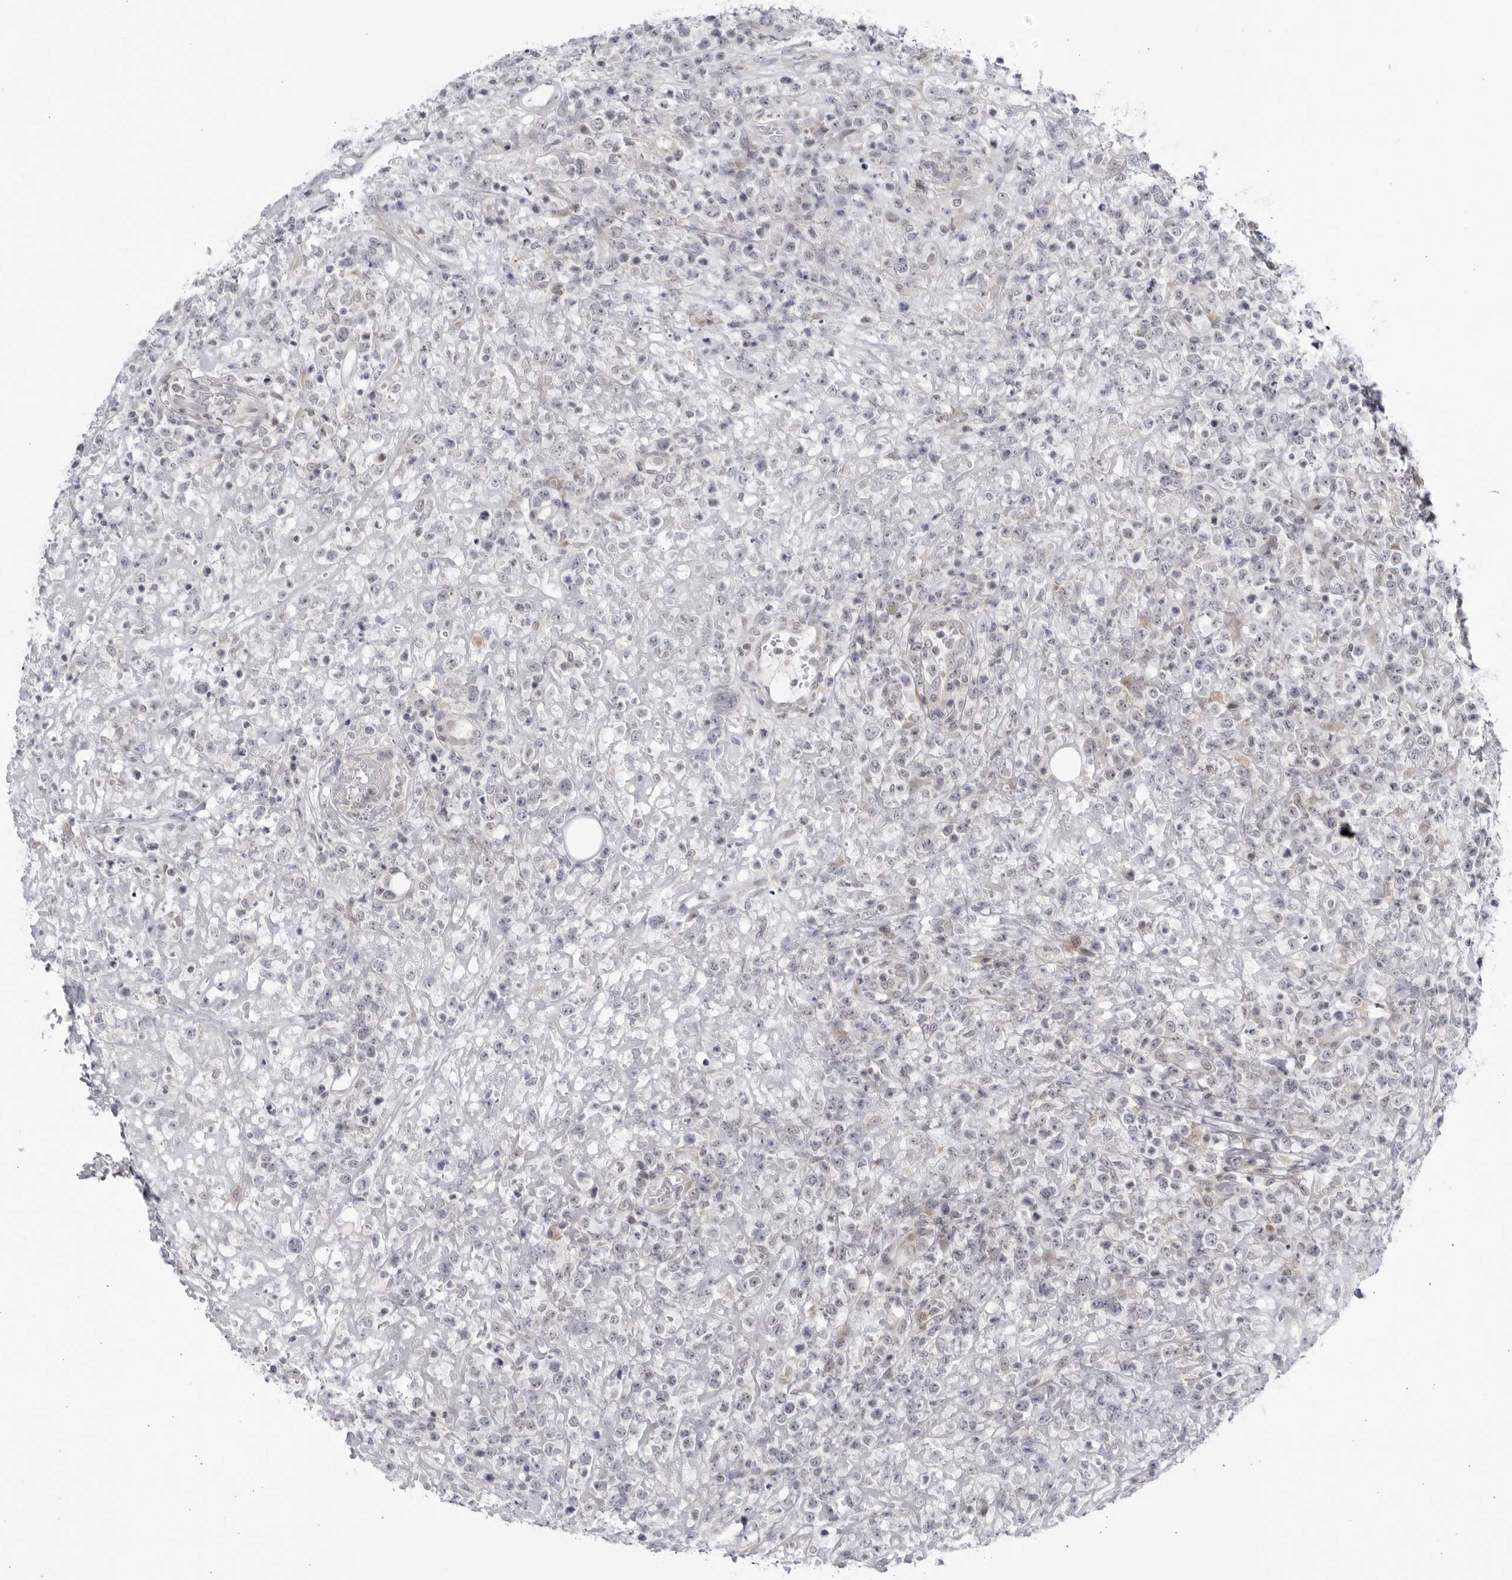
{"staining": {"intensity": "negative", "quantity": "none", "location": "none"}, "tissue": "lymphoma", "cell_type": "Tumor cells", "image_type": "cancer", "snomed": [{"axis": "morphology", "description": "Malignant lymphoma, non-Hodgkin's type, High grade"}, {"axis": "topography", "description": "Colon"}], "caption": "This is an immunohistochemistry micrograph of lymphoma. There is no positivity in tumor cells.", "gene": "CNBD1", "patient": {"sex": "female", "age": 53}}